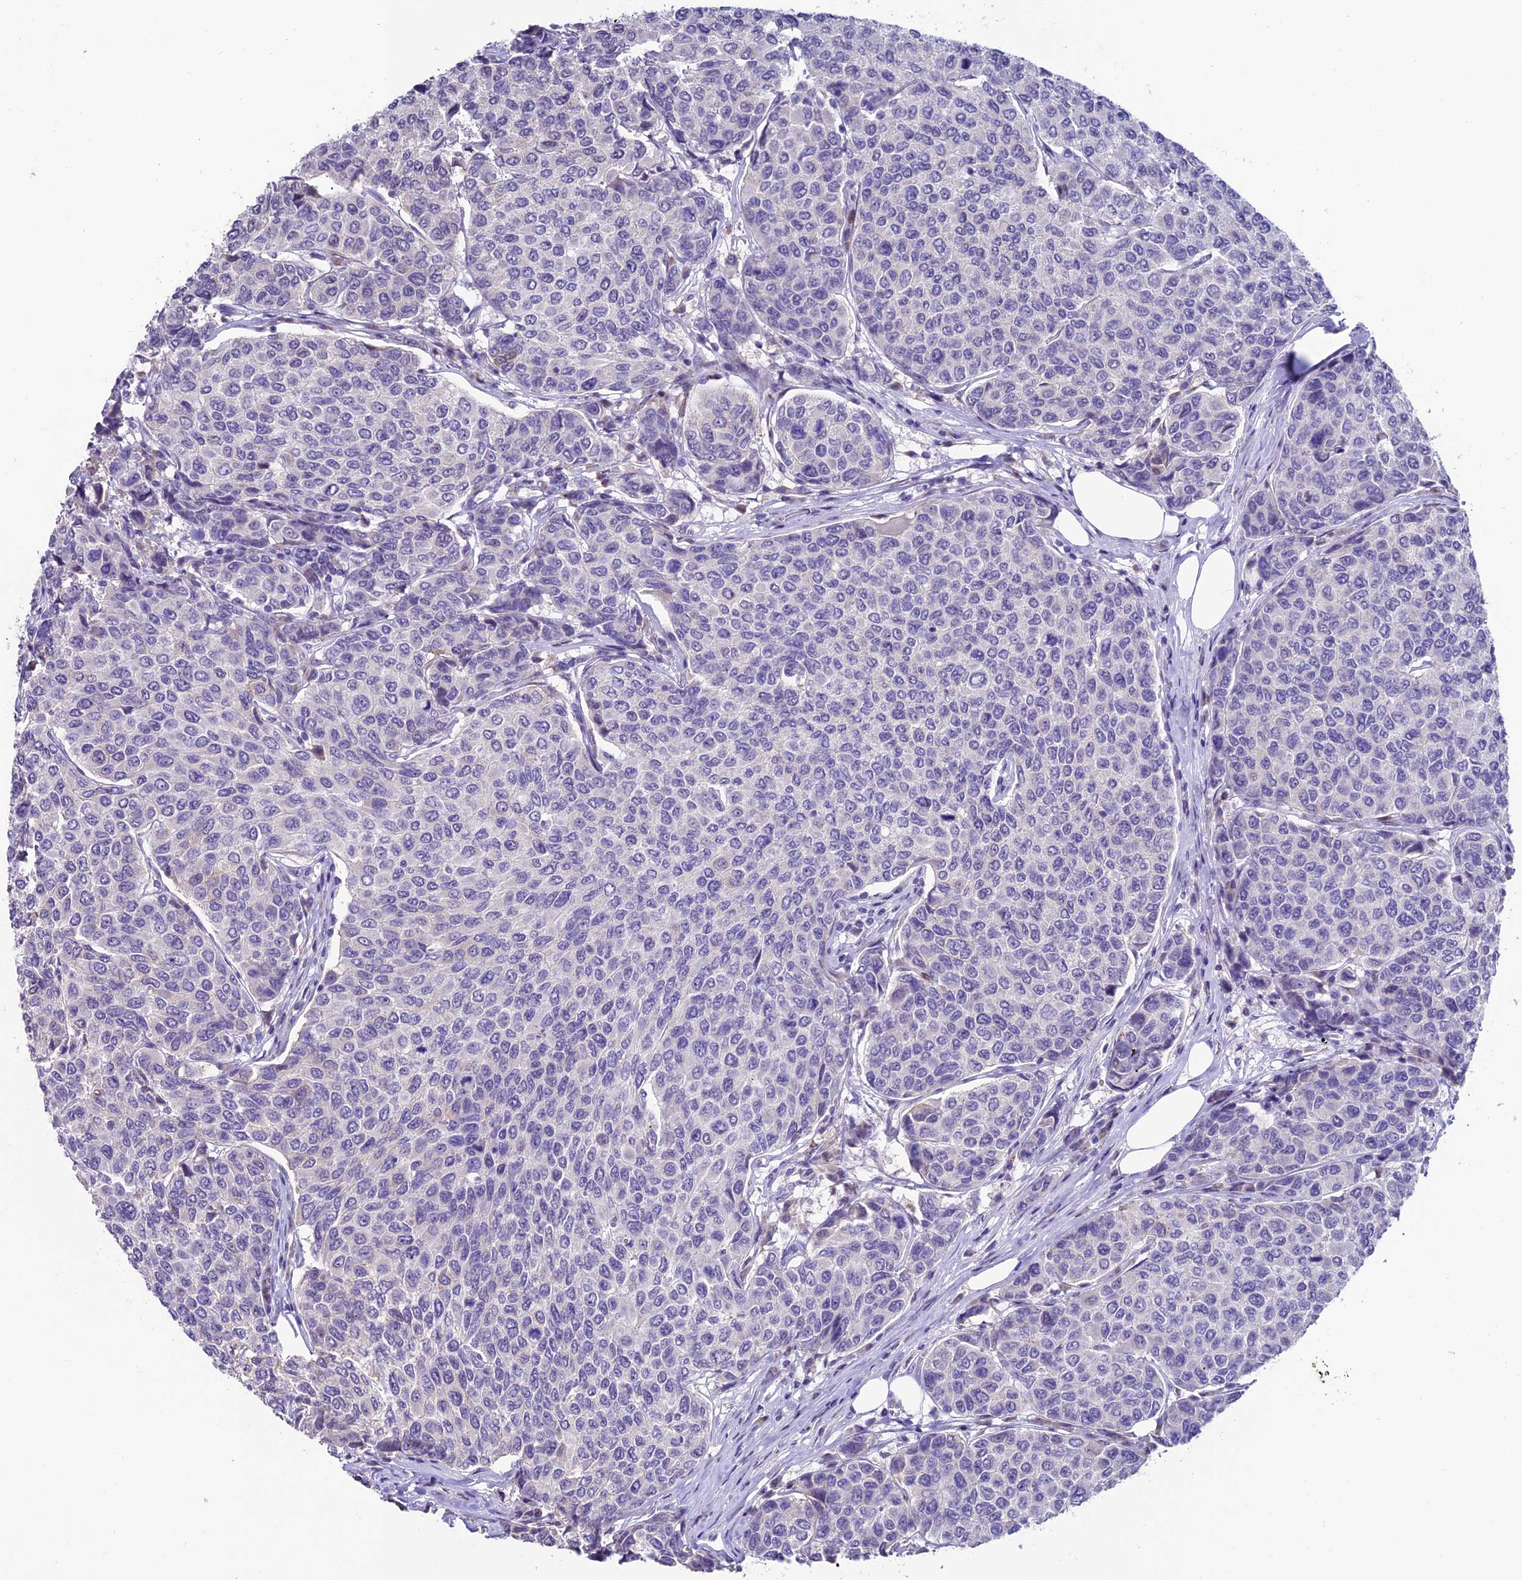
{"staining": {"intensity": "negative", "quantity": "none", "location": "none"}, "tissue": "breast cancer", "cell_type": "Tumor cells", "image_type": "cancer", "snomed": [{"axis": "morphology", "description": "Duct carcinoma"}, {"axis": "topography", "description": "Breast"}], "caption": "Tumor cells are negative for protein expression in human breast infiltrating ductal carcinoma.", "gene": "SLC10A1", "patient": {"sex": "female", "age": 55}}